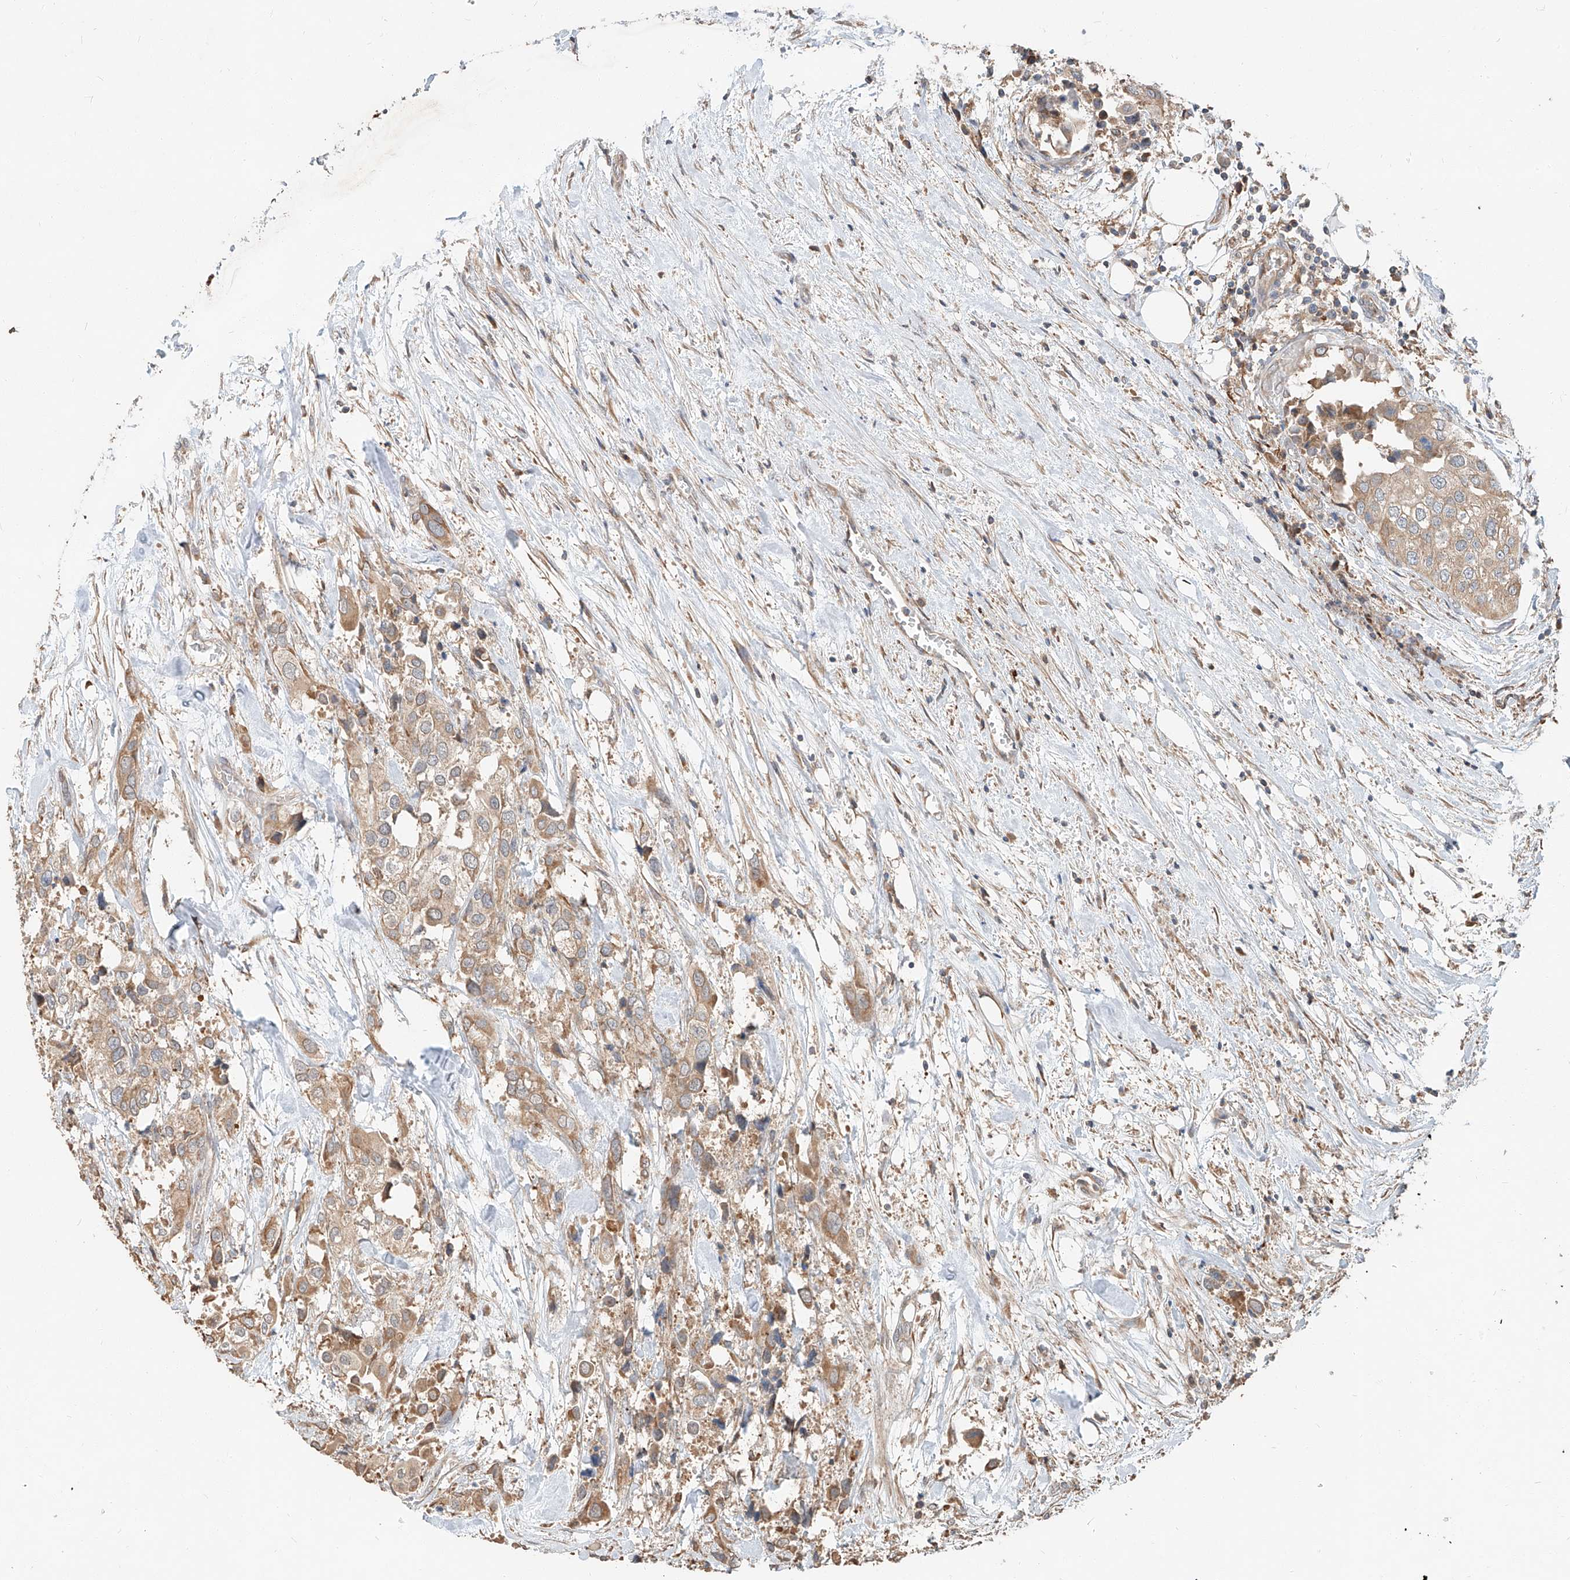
{"staining": {"intensity": "moderate", "quantity": ">75%", "location": "cytoplasmic/membranous"}, "tissue": "urothelial cancer", "cell_type": "Tumor cells", "image_type": "cancer", "snomed": [{"axis": "morphology", "description": "Urothelial carcinoma, High grade"}, {"axis": "topography", "description": "Urinary bladder"}], "caption": "Protein analysis of urothelial cancer tissue shows moderate cytoplasmic/membranous positivity in about >75% of tumor cells. (DAB = brown stain, brightfield microscopy at high magnification).", "gene": "STX19", "patient": {"sex": "male", "age": 64}}